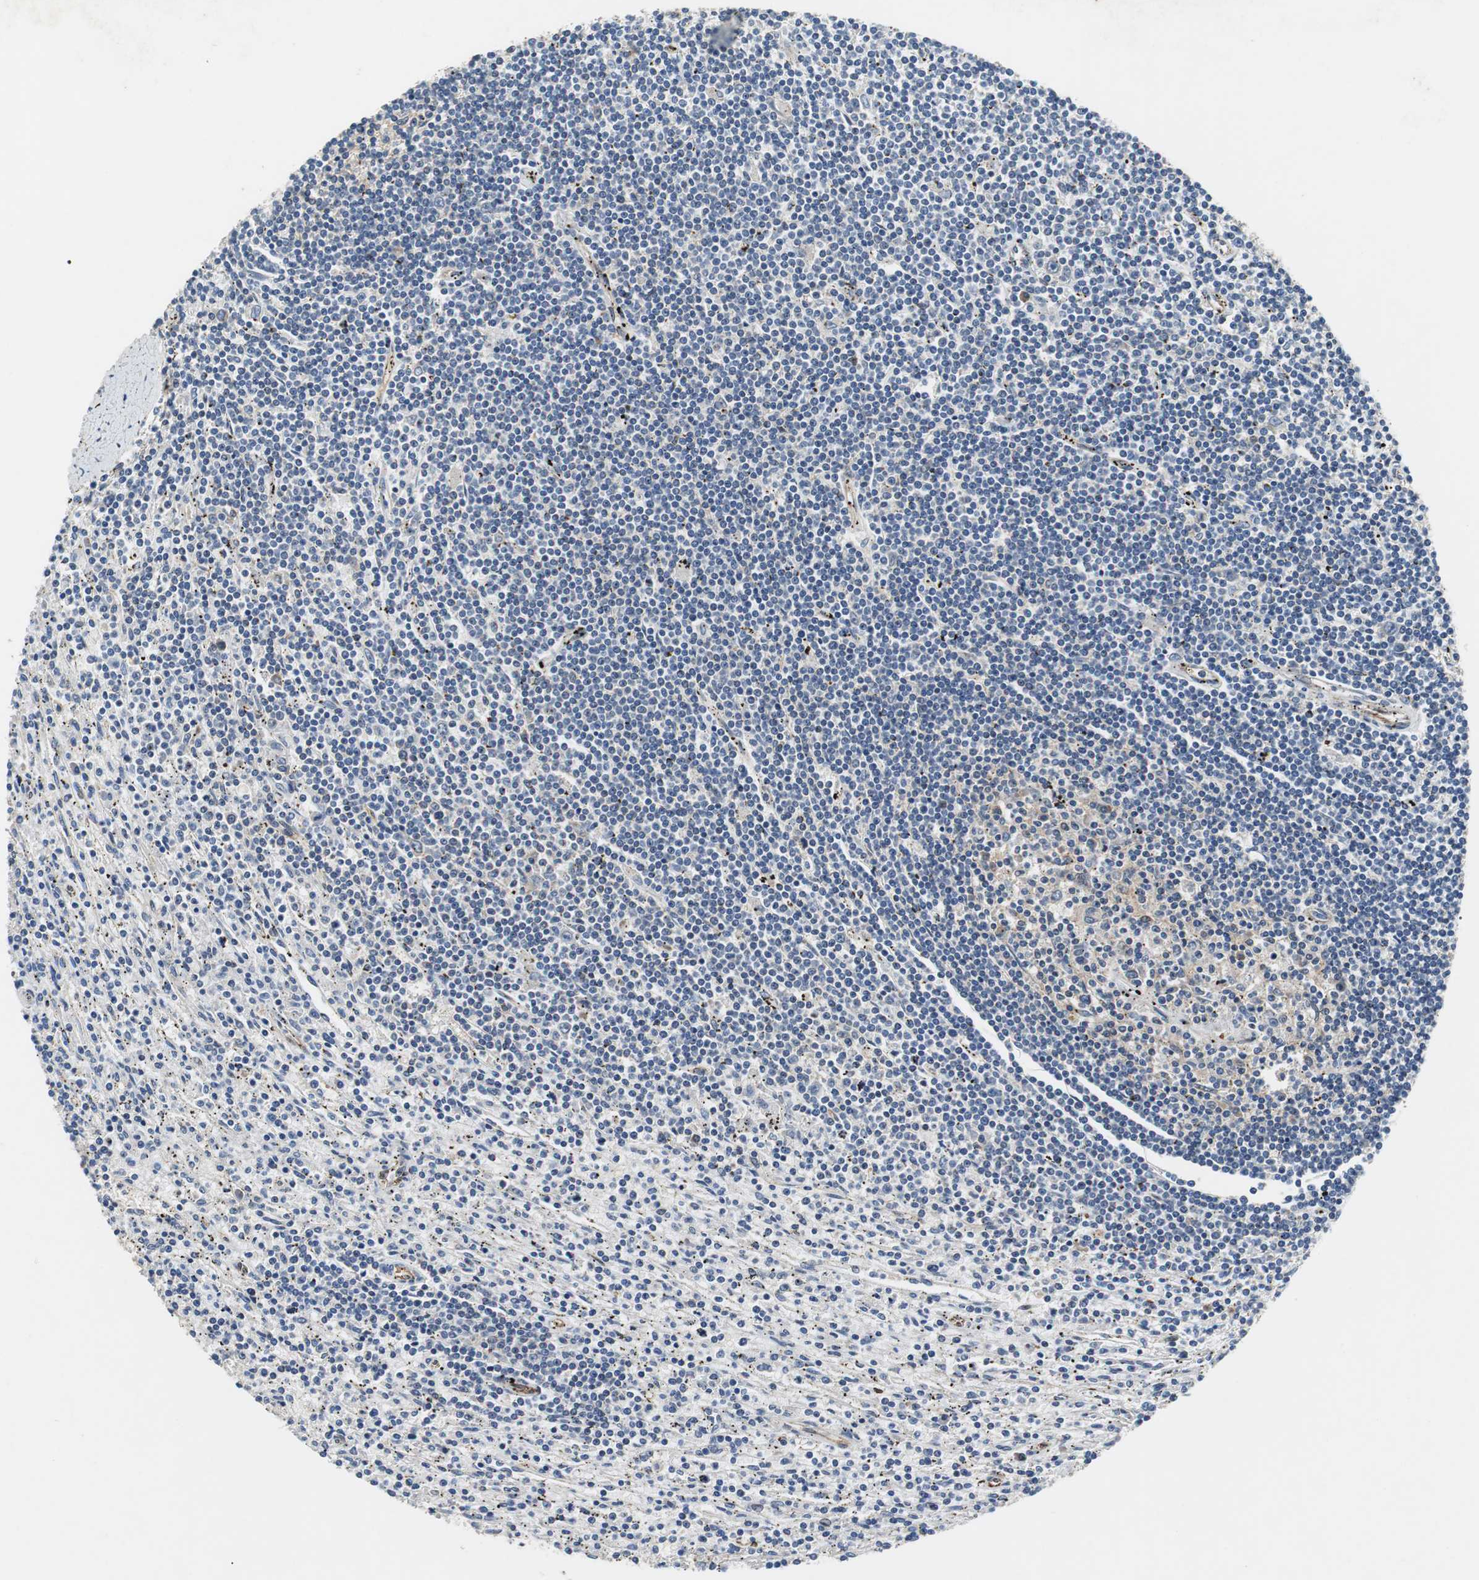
{"staining": {"intensity": "negative", "quantity": "none", "location": "none"}, "tissue": "lymphoma", "cell_type": "Tumor cells", "image_type": "cancer", "snomed": [{"axis": "morphology", "description": "Malignant lymphoma, non-Hodgkin's type, Low grade"}, {"axis": "topography", "description": "Spleen"}], "caption": "Immunohistochemistry of malignant lymphoma, non-Hodgkin's type (low-grade) displays no staining in tumor cells.", "gene": "ISCU", "patient": {"sex": "male", "age": 76}}